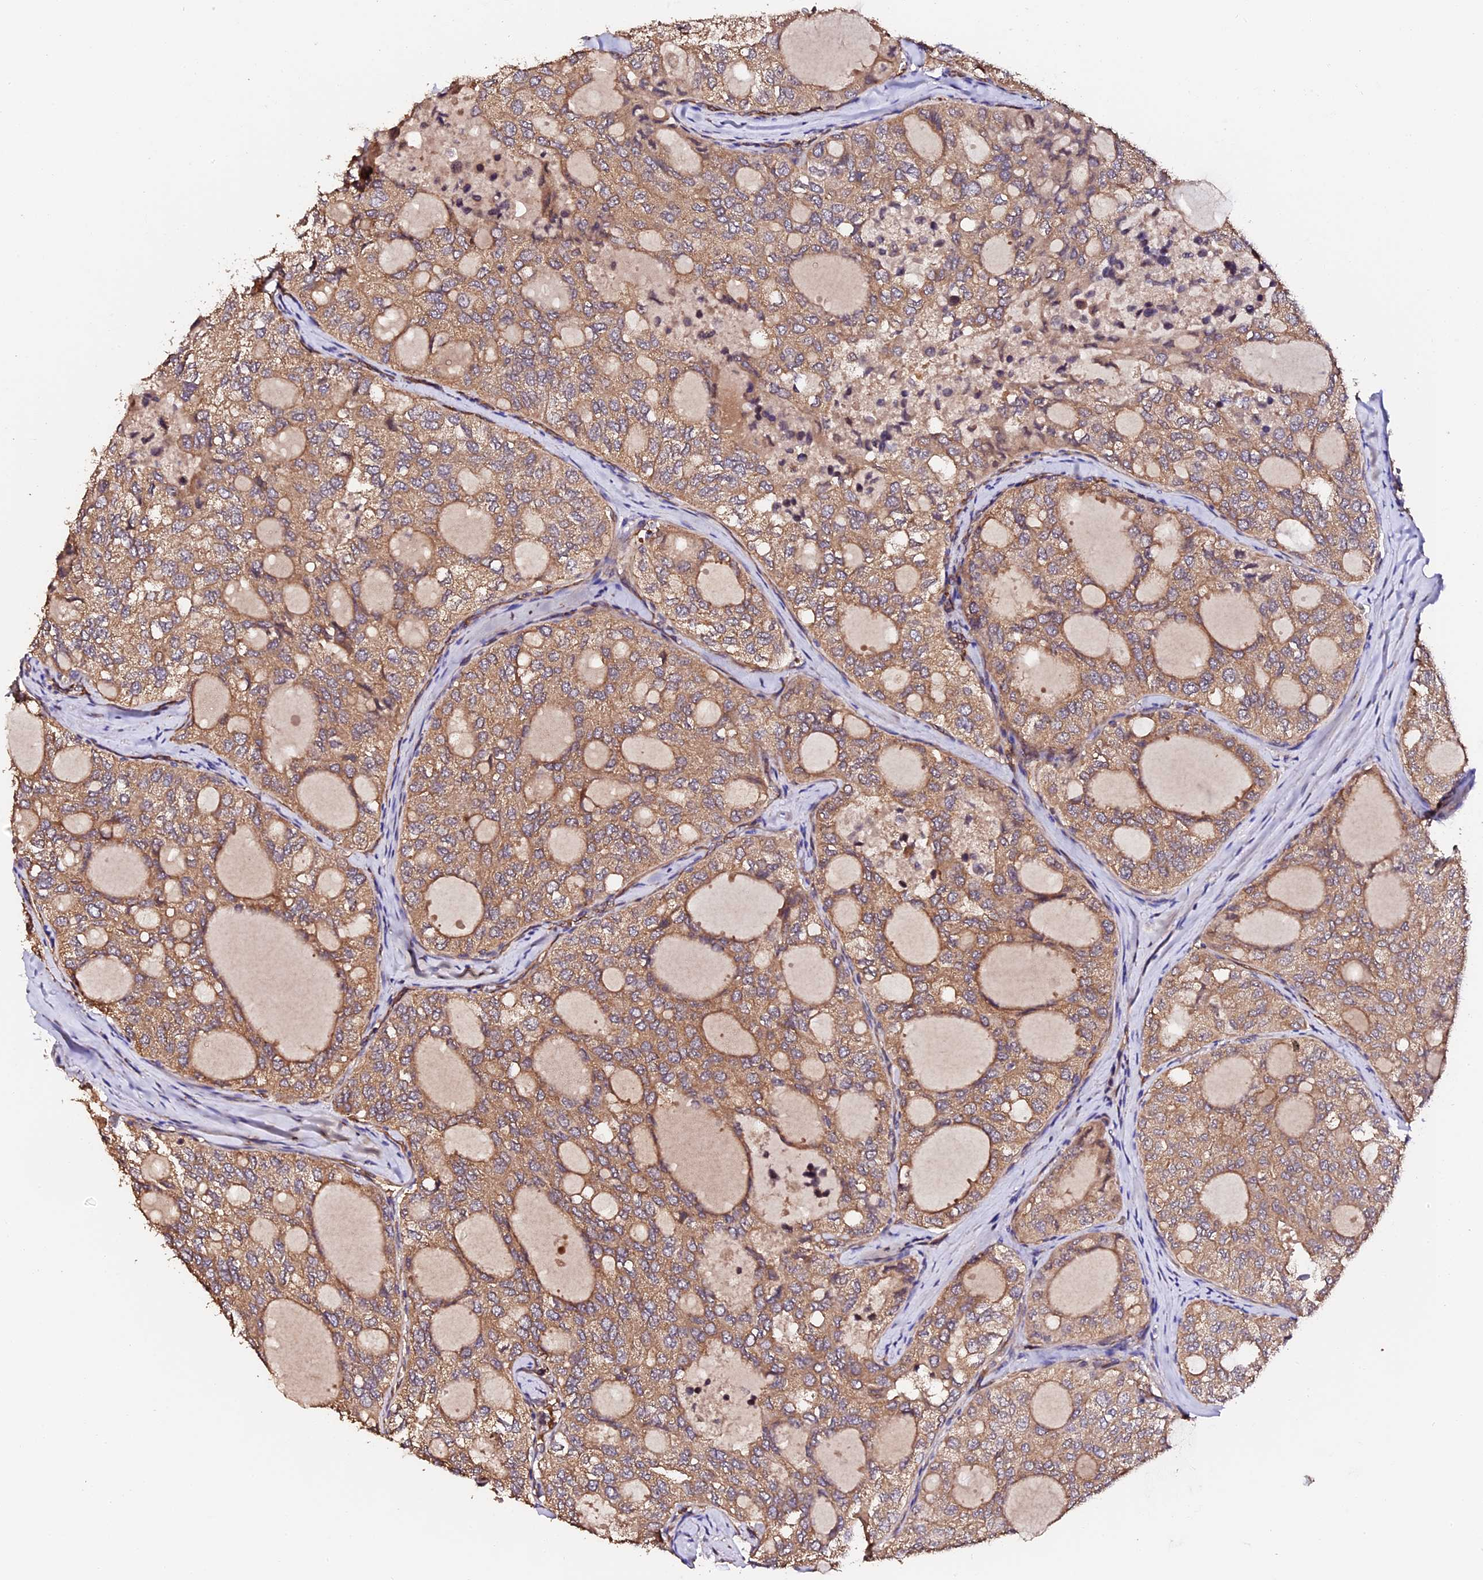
{"staining": {"intensity": "moderate", "quantity": ">75%", "location": "cytoplasmic/membranous"}, "tissue": "thyroid cancer", "cell_type": "Tumor cells", "image_type": "cancer", "snomed": [{"axis": "morphology", "description": "Follicular adenoma carcinoma, NOS"}, {"axis": "topography", "description": "Thyroid gland"}], "caption": "Tumor cells display moderate cytoplasmic/membranous positivity in approximately >75% of cells in thyroid cancer.", "gene": "TDO2", "patient": {"sex": "male", "age": 75}}